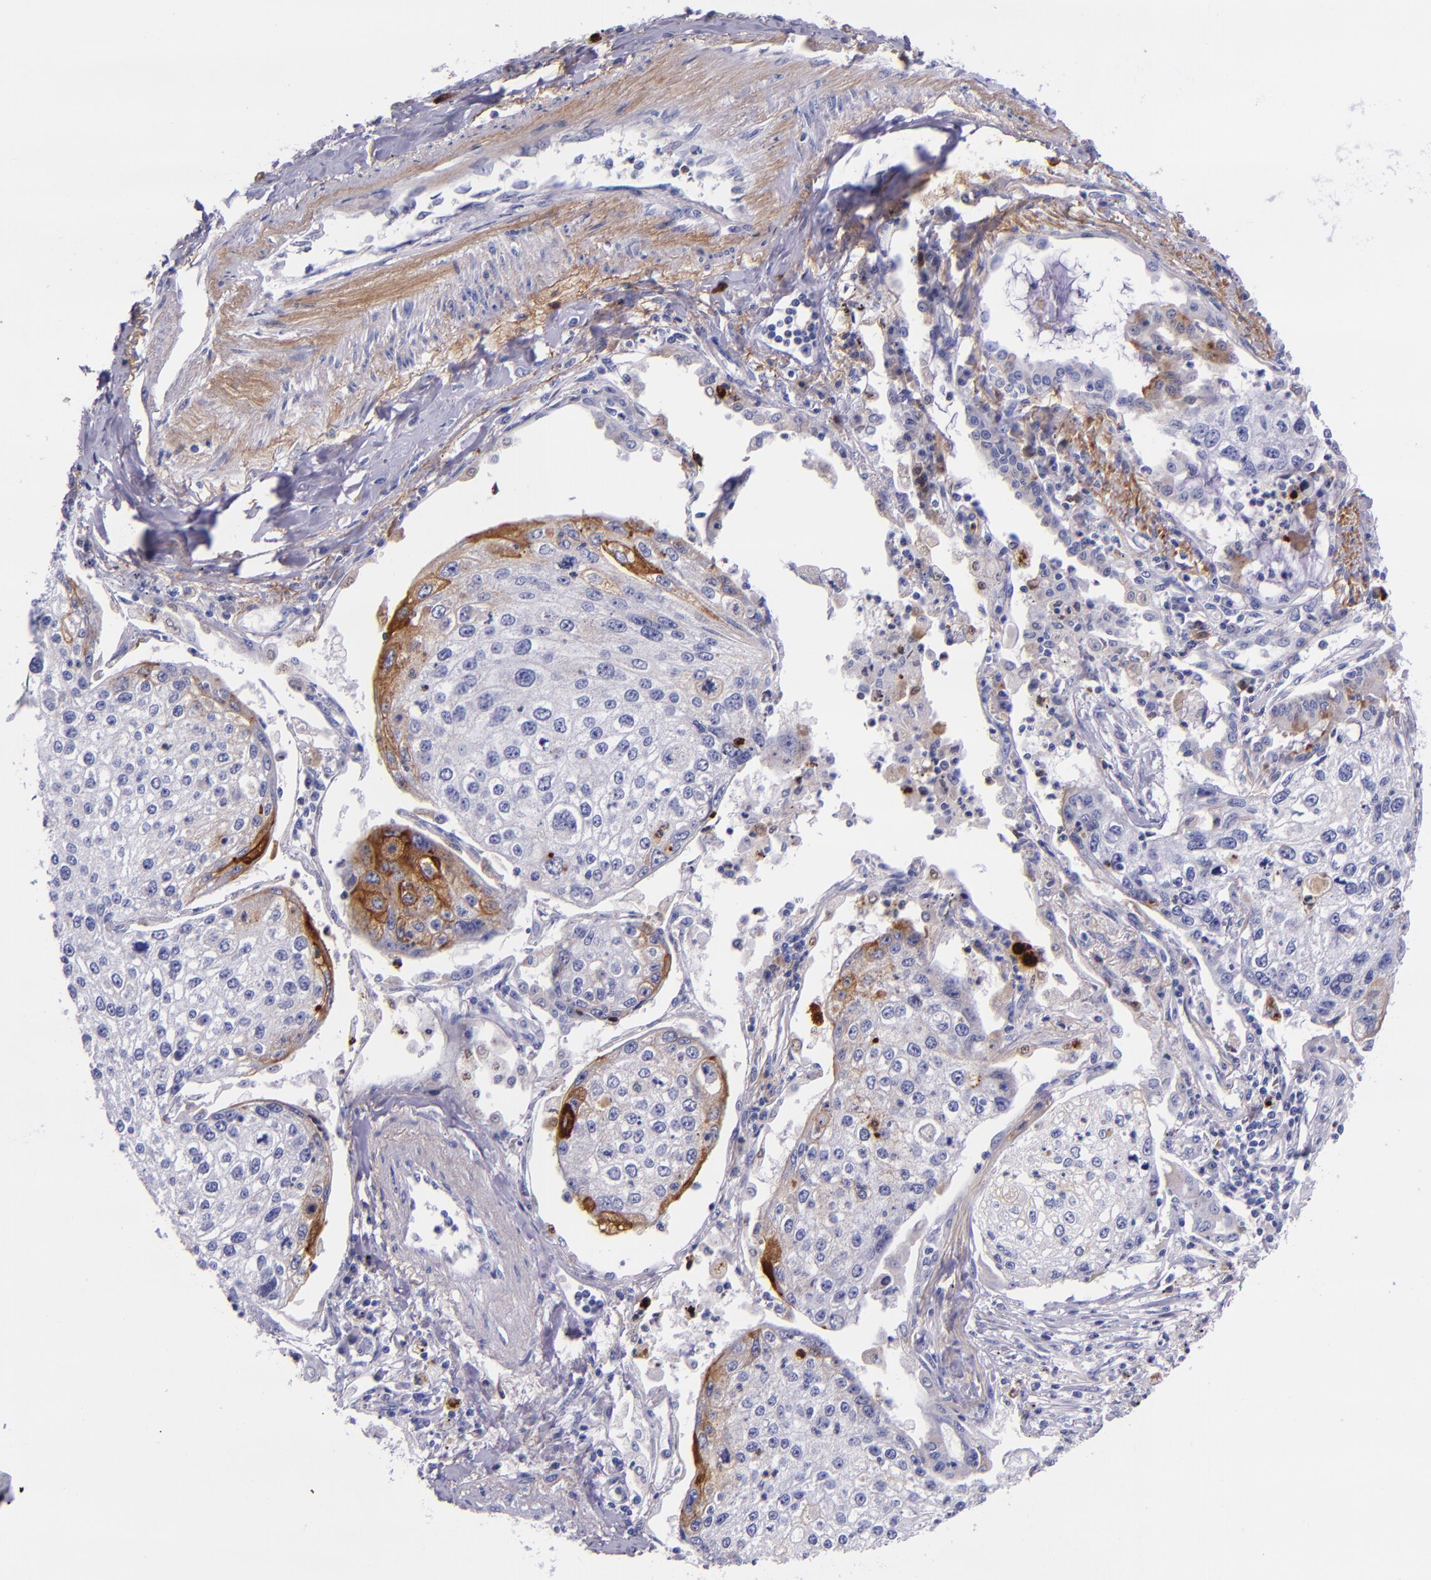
{"staining": {"intensity": "moderate", "quantity": "<25%", "location": "cytoplasmic/membranous"}, "tissue": "lung cancer", "cell_type": "Tumor cells", "image_type": "cancer", "snomed": [{"axis": "morphology", "description": "Squamous cell carcinoma, NOS"}, {"axis": "topography", "description": "Lung"}], "caption": "Immunohistochemistry image of neoplastic tissue: lung cancer (squamous cell carcinoma) stained using IHC displays low levels of moderate protein expression localized specifically in the cytoplasmic/membranous of tumor cells, appearing as a cytoplasmic/membranous brown color.", "gene": "SLPI", "patient": {"sex": "male", "age": 75}}